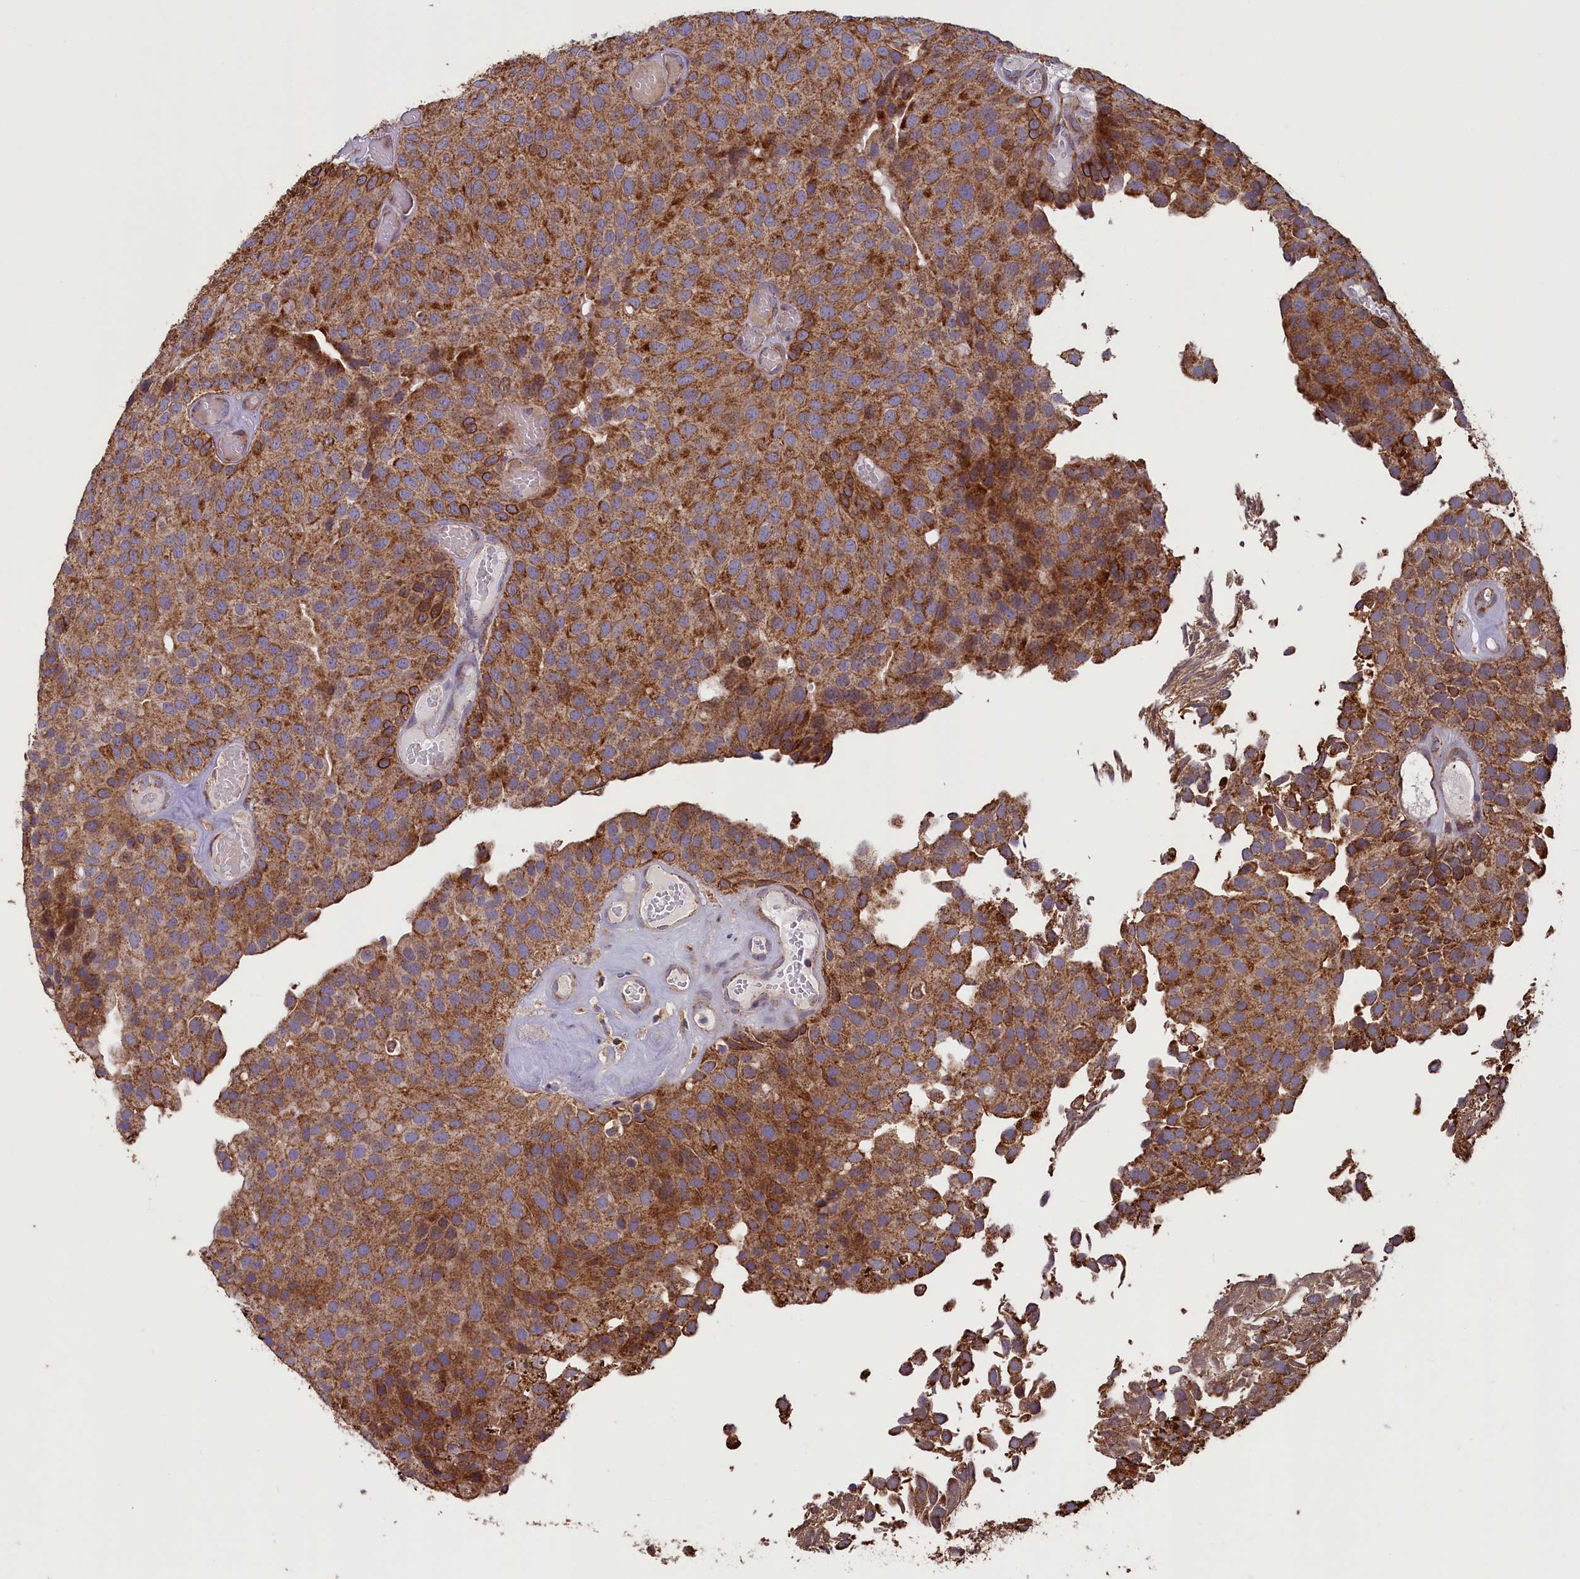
{"staining": {"intensity": "strong", "quantity": ">75%", "location": "cytoplasmic/membranous"}, "tissue": "urothelial cancer", "cell_type": "Tumor cells", "image_type": "cancer", "snomed": [{"axis": "morphology", "description": "Urothelial carcinoma, Low grade"}, {"axis": "topography", "description": "Urinary bladder"}], "caption": "Approximately >75% of tumor cells in urothelial cancer display strong cytoplasmic/membranous protein staining as visualized by brown immunohistochemical staining.", "gene": "ACAD8", "patient": {"sex": "male", "age": 89}}